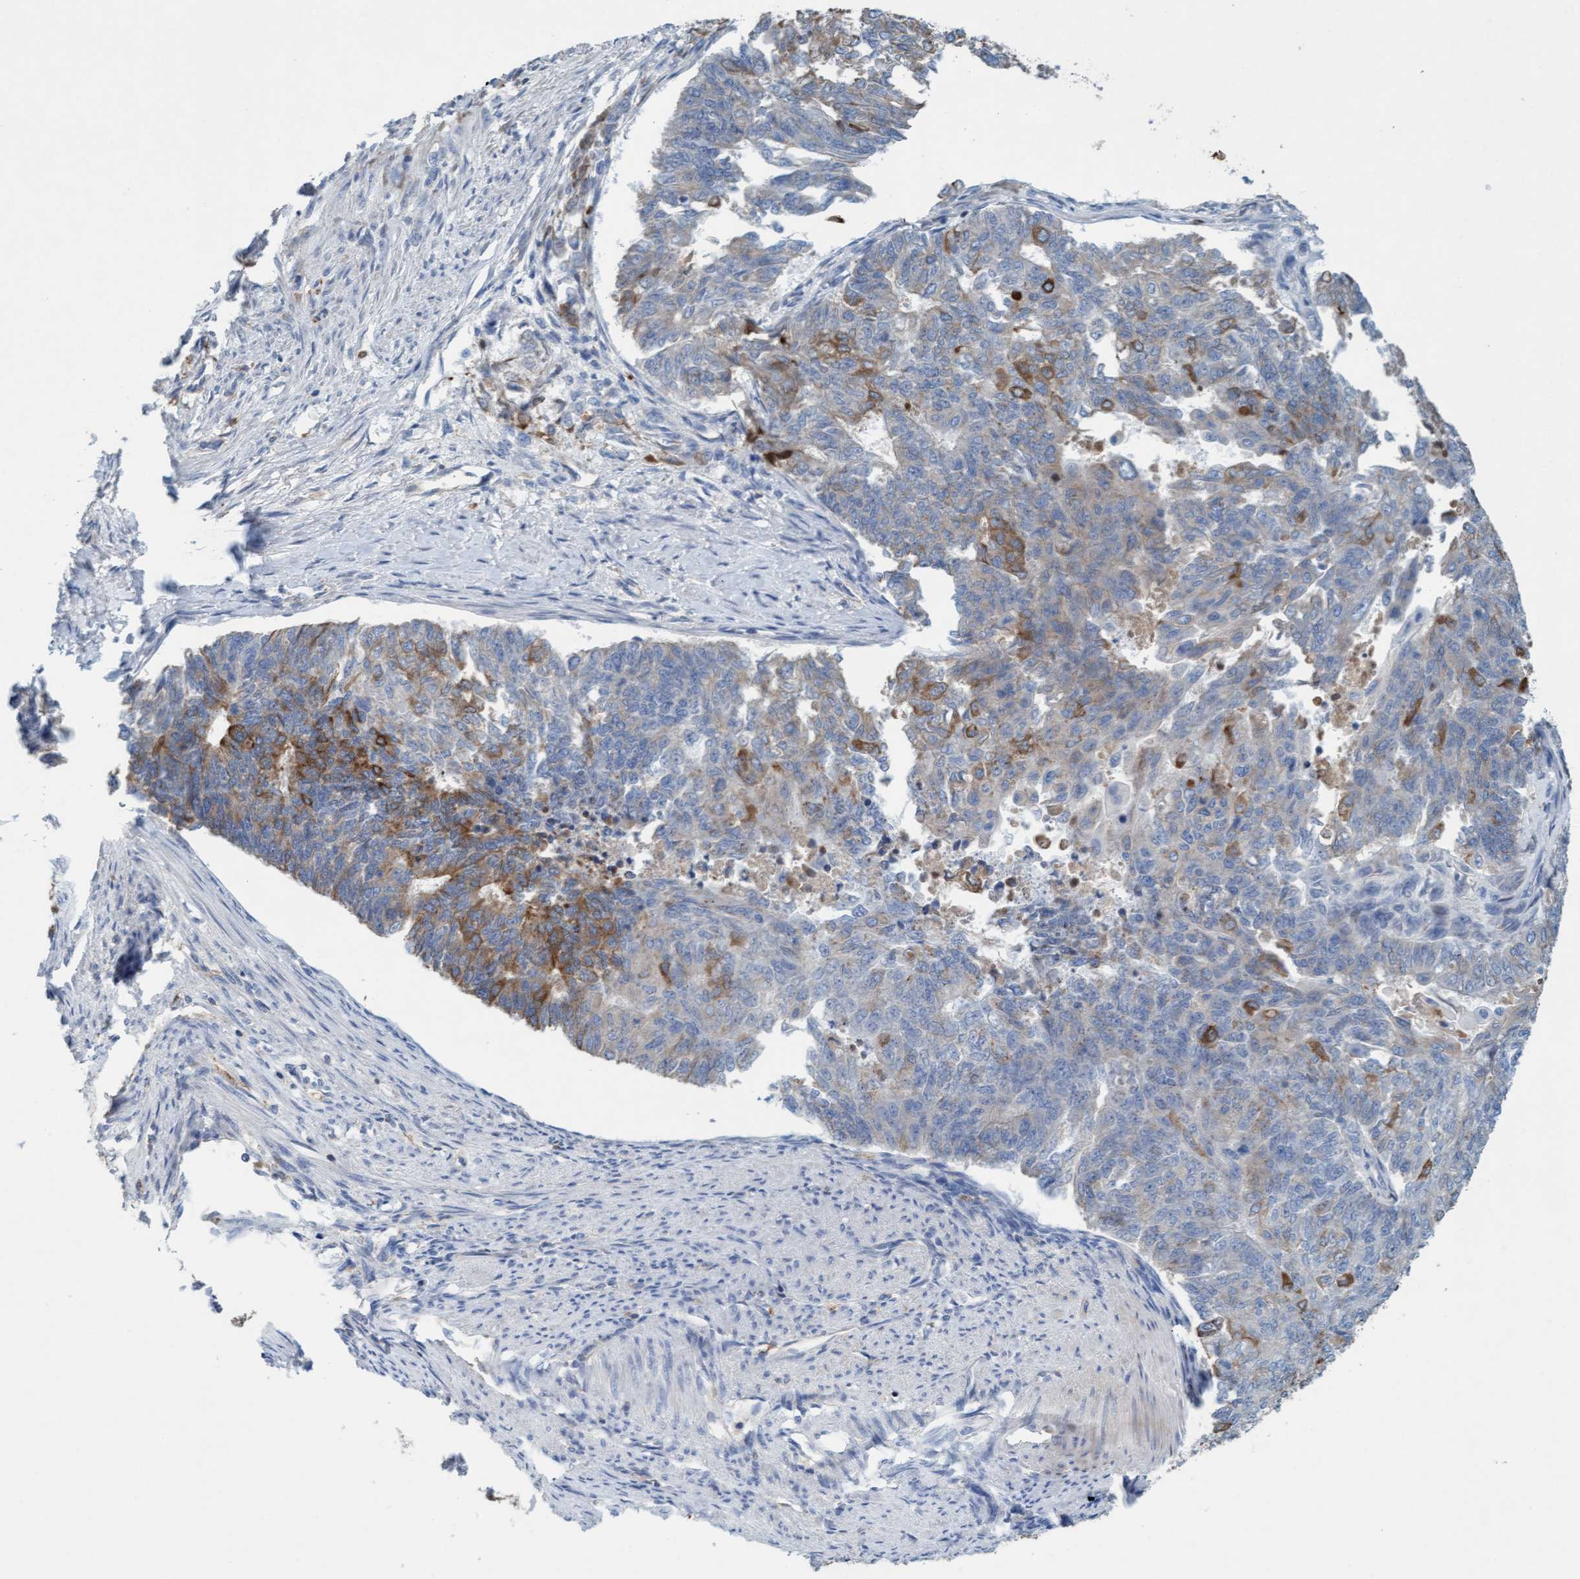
{"staining": {"intensity": "moderate", "quantity": "25%-75%", "location": "cytoplasmic/membranous"}, "tissue": "endometrial cancer", "cell_type": "Tumor cells", "image_type": "cancer", "snomed": [{"axis": "morphology", "description": "Adenocarcinoma, NOS"}, {"axis": "topography", "description": "Endometrium"}], "caption": "Protein staining exhibits moderate cytoplasmic/membranous expression in approximately 25%-75% of tumor cells in endometrial cancer.", "gene": "SIGIRR", "patient": {"sex": "female", "age": 32}}